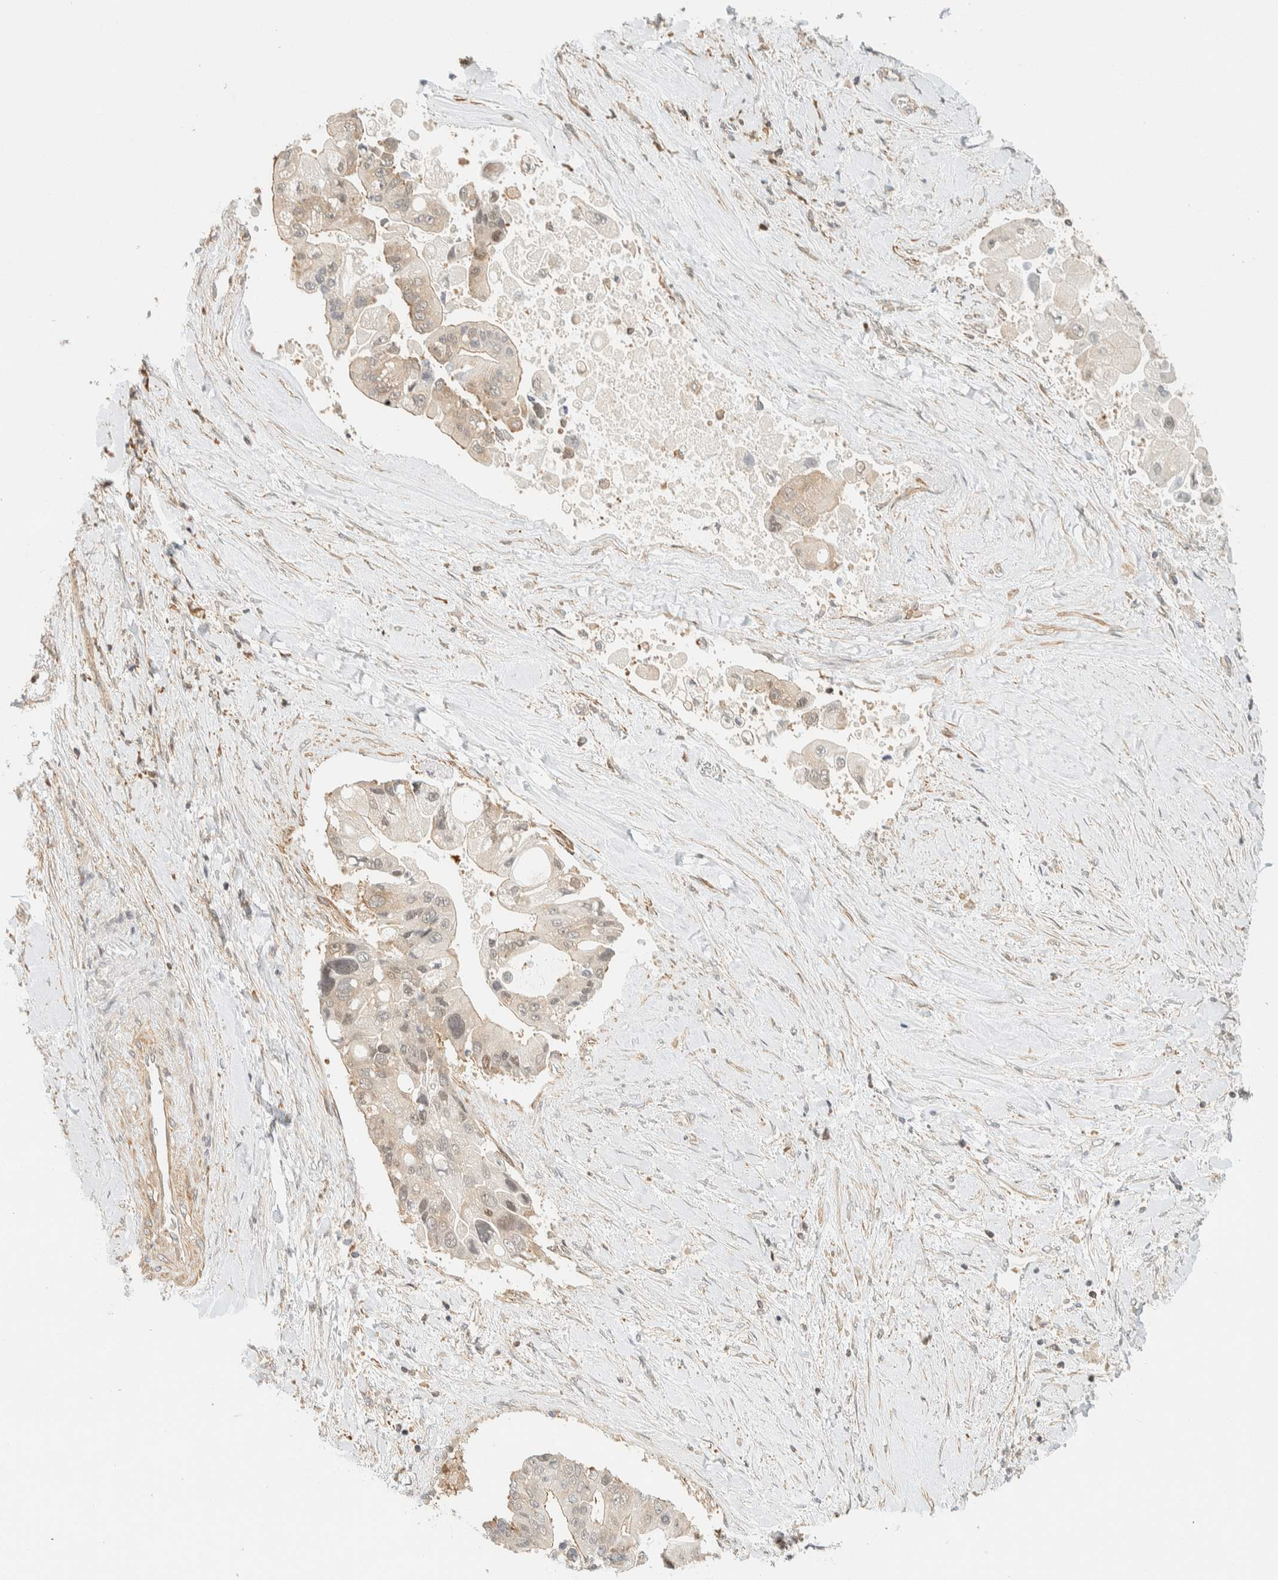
{"staining": {"intensity": "weak", "quantity": "<25%", "location": "cytoplasmic/membranous"}, "tissue": "liver cancer", "cell_type": "Tumor cells", "image_type": "cancer", "snomed": [{"axis": "morphology", "description": "Cholangiocarcinoma"}, {"axis": "topography", "description": "Liver"}], "caption": "Immunohistochemistry micrograph of human liver cancer (cholangiocarcinoma) stained for a protein (brown), which displays no expression in tumor cells. (DAB (3,3'-diaminobenzidine) immunohistochemistry (IHC), high magnification).", "gene": "ARFGEF1", "patient": {"sex": "male", "age": 50}}